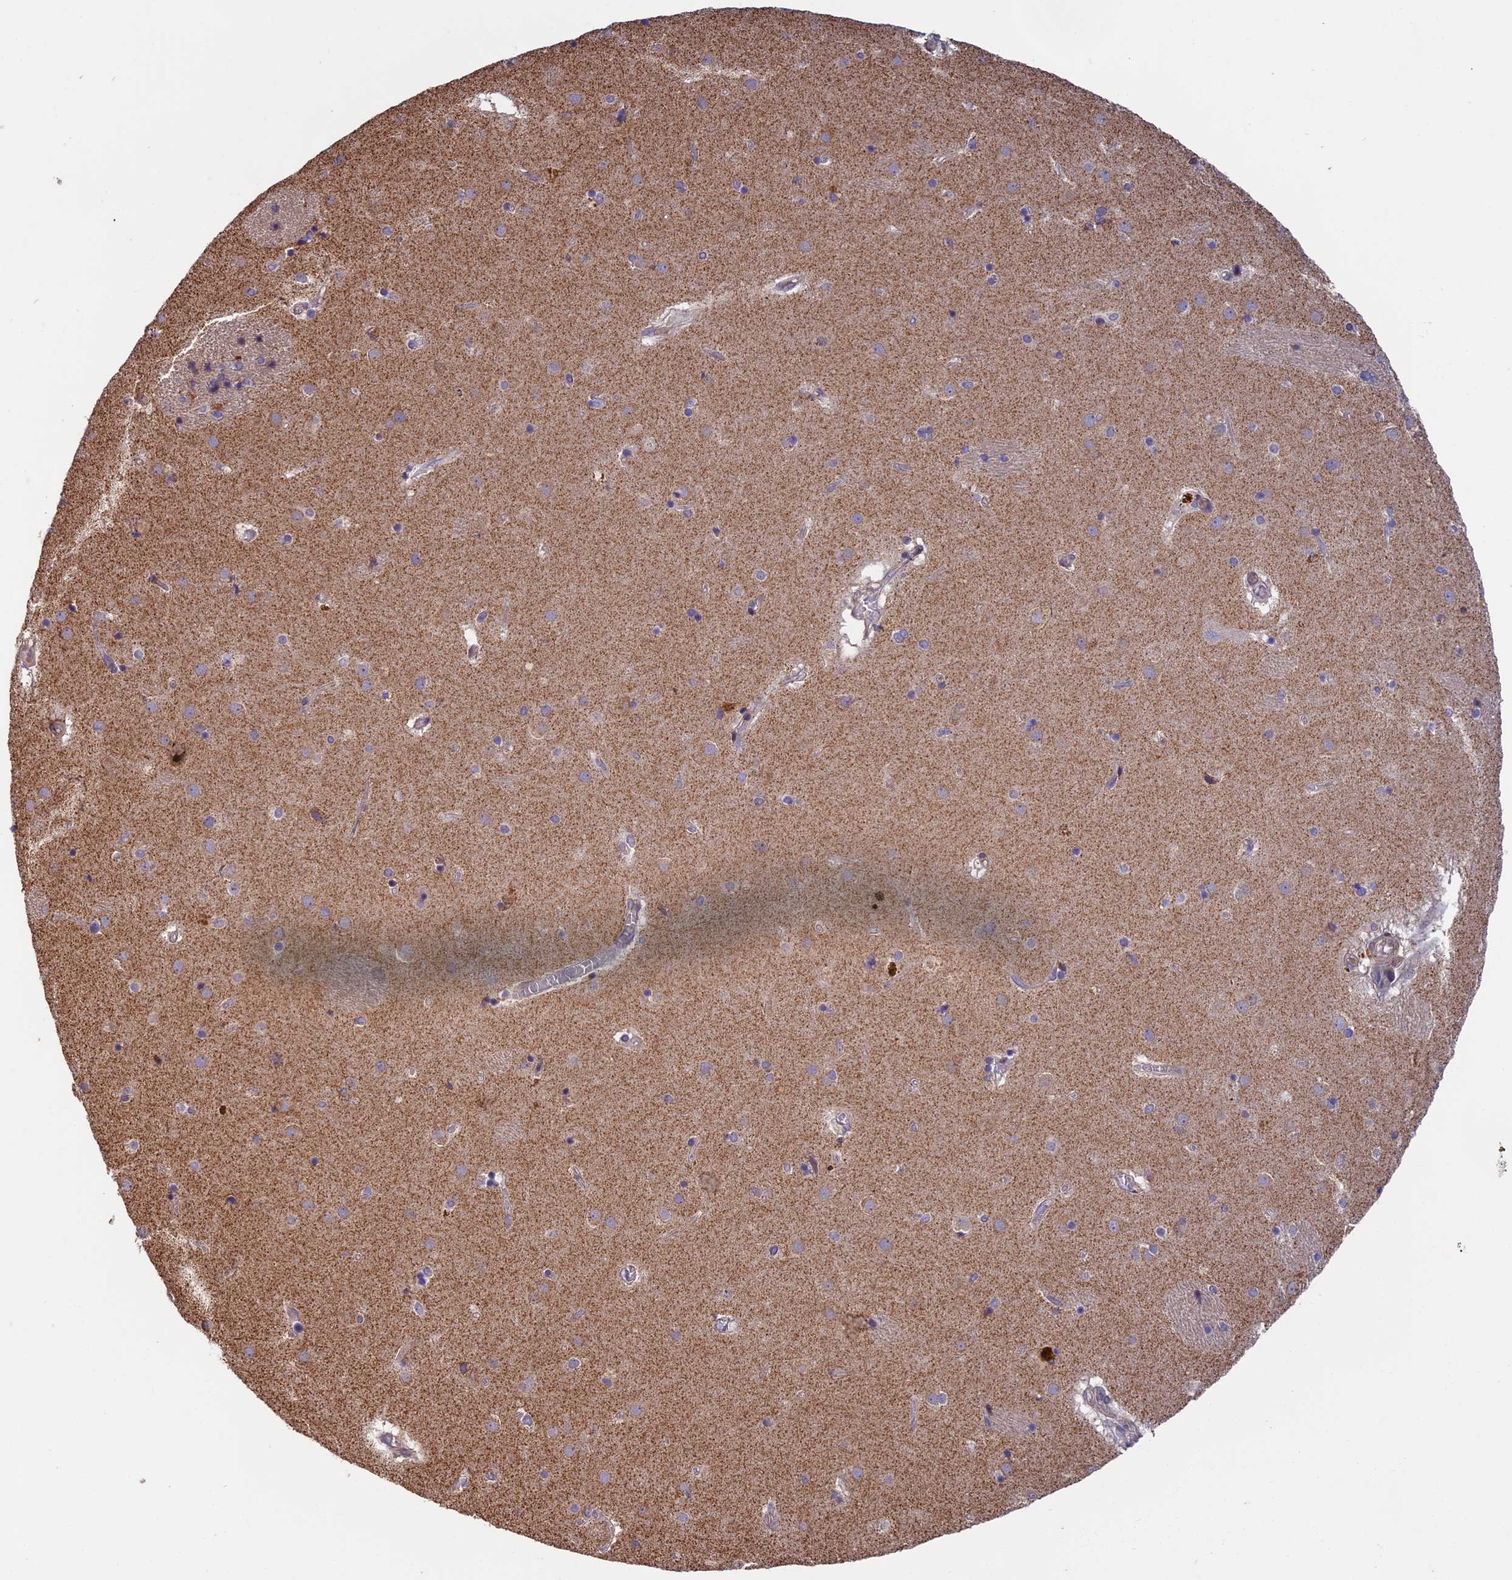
{"staining": {"intensity": "negative", "quantity": "none", "location": "none"}, "tissue": "caudate", "cell_type": "Glial cells", "image_type": "normal", "snomed": [{"axis": "morphology", "description": "Normal tissue, NOS"}, {"axis": "topography", "description": "Lateral ventricle wall"}], "caption": "Immunohistochemical staining of unremarkable caudate exhibits no significant expression in glial cells. (IHC, brightfield microscopy, high magnification).", "gene": "EDAR", "patient": {"sex": "male", "age": 70}}